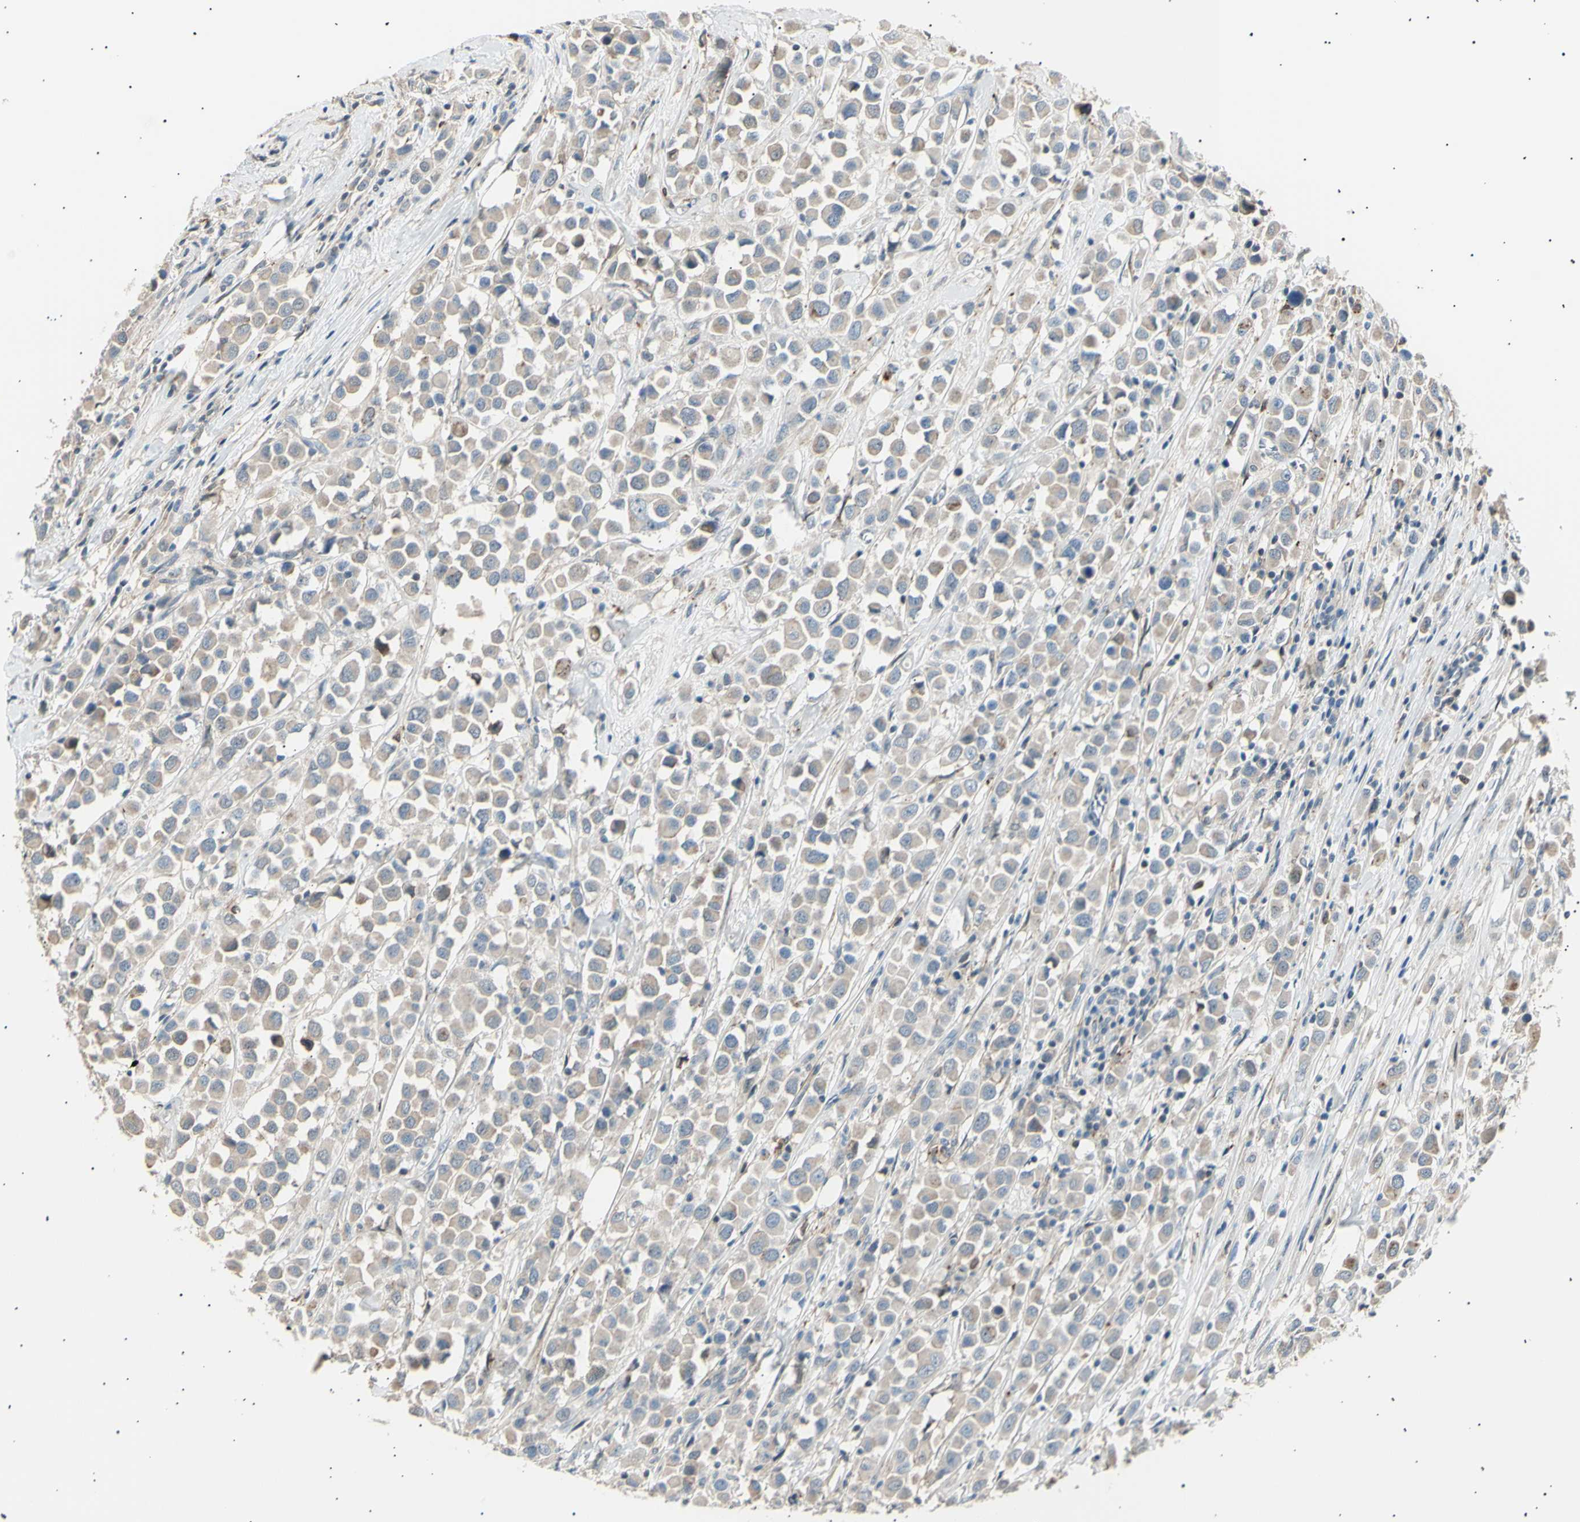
{"staining": {"intensity": "weak", "quantity": ">75%", "location": "cytoplasmic/membranous"}, "tissue": "breast cancer", "cell_type": "Tumor cells", "image_type": "cancer", "snomed": [{"axis": "morphology", "description": "Duct carcinoma"}, {"axis": "topography", "description": "Breast"}], "caption": "High-power microscopy captured an IHC photomicrograph of breast infiltrating ductal carcinoma, revealing weak cytoplasmic/membranous staining in approximately >75% of tumor cells. (brown staining indicates protein expression, while blue staining denotes nuclei).", "gene": "LHPP", "patient": {"sex": "female", "age": 61}}